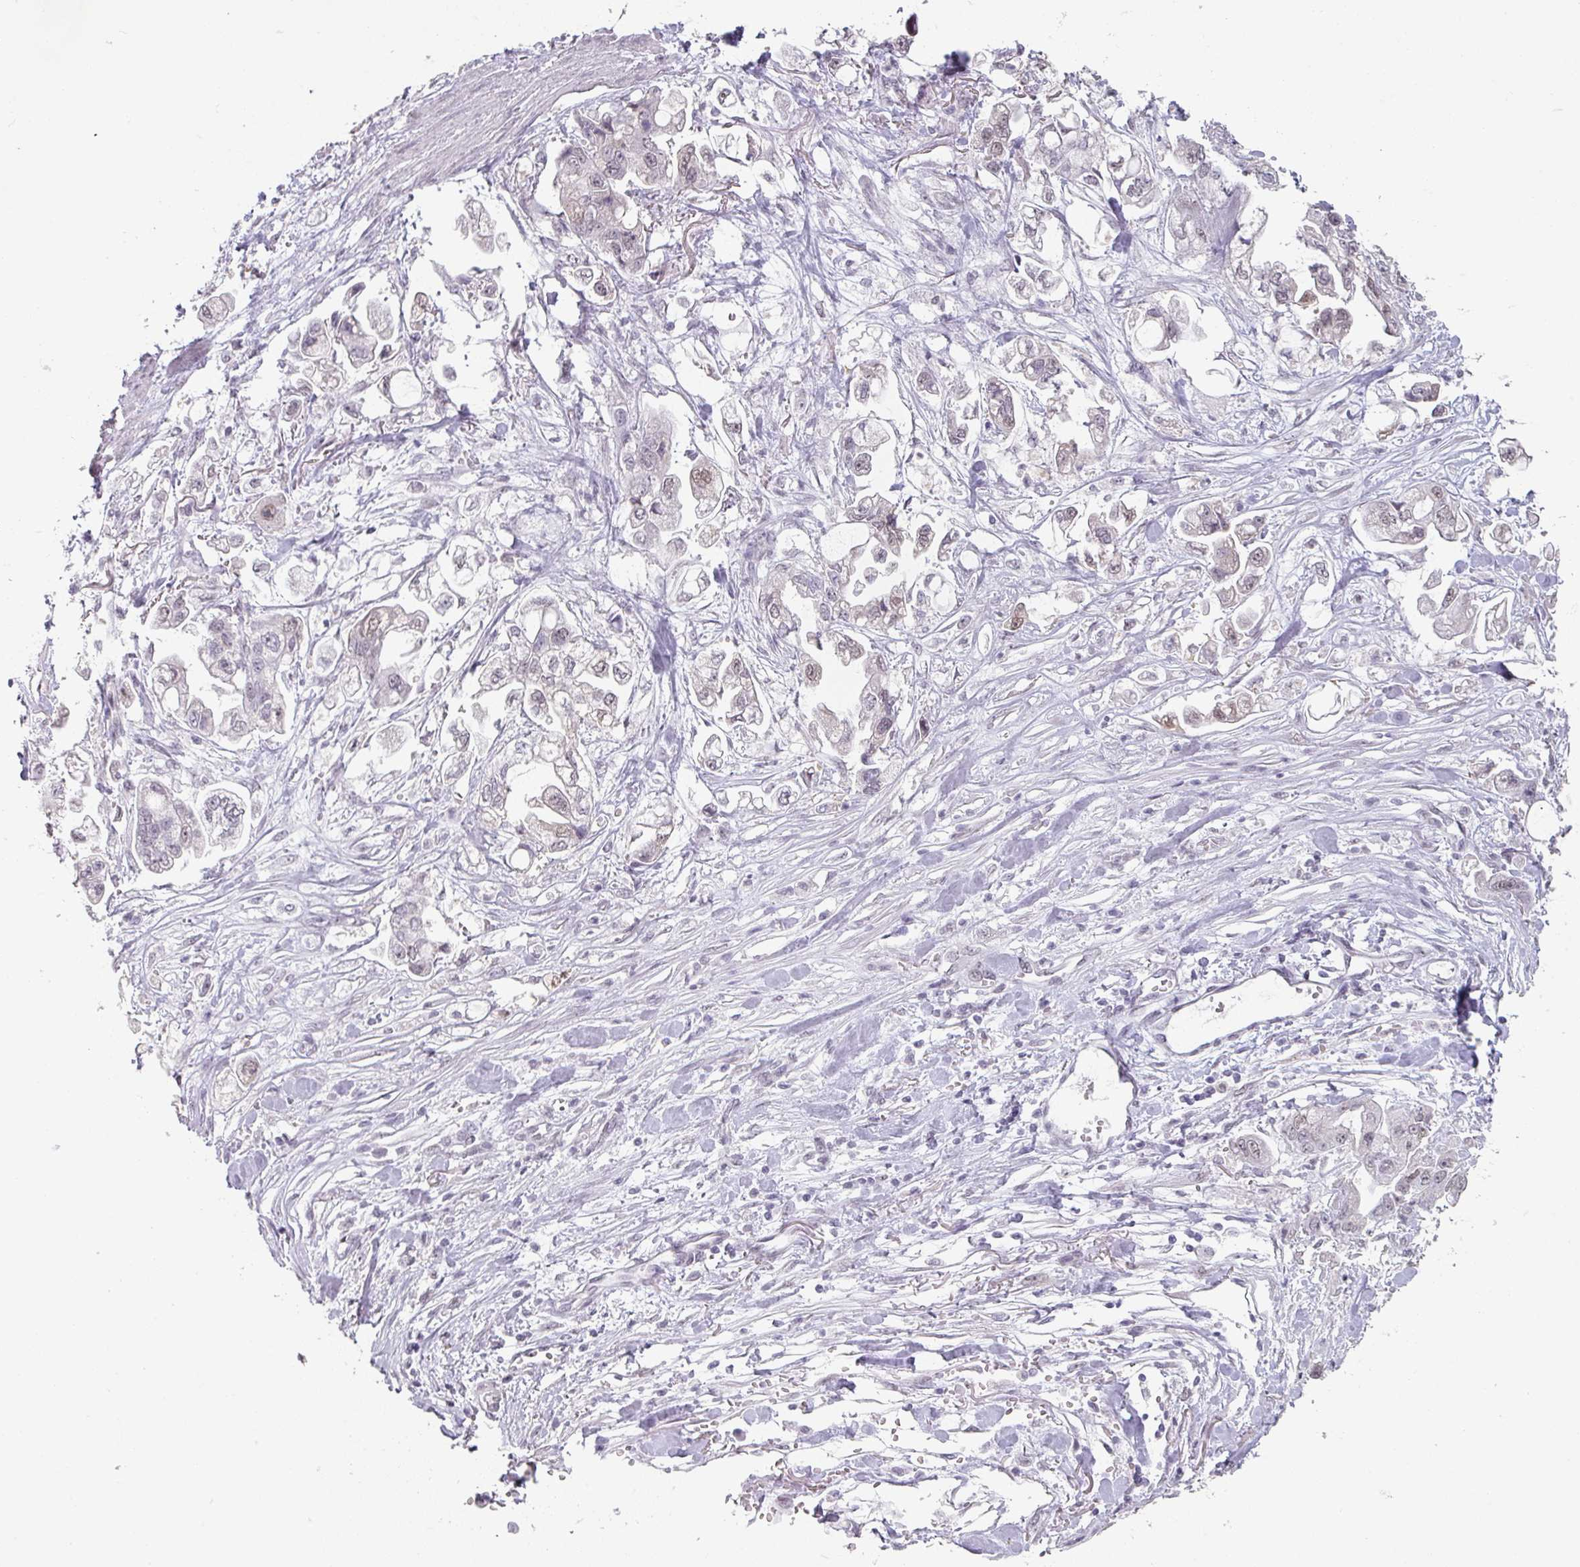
{"staining": {"intensity": "weak", "quantity": "<25%", "location": "nuclear"}, "tissue": "stomach cancer", "cell_type": "Tumor cells", "image_type": "cancer", "snomed": [{"axis": "morphology", "description": "Adenocarcinoma, NOS"}, {"axis": "topography", "description": "Stomach"}], "caption": "Histopathology image shows no protein expression in tumor cells of adenocarcinoma (stomach) tissue.", "gene": "SPRR1A", "patient": {"sex": "male", "age": 62}}